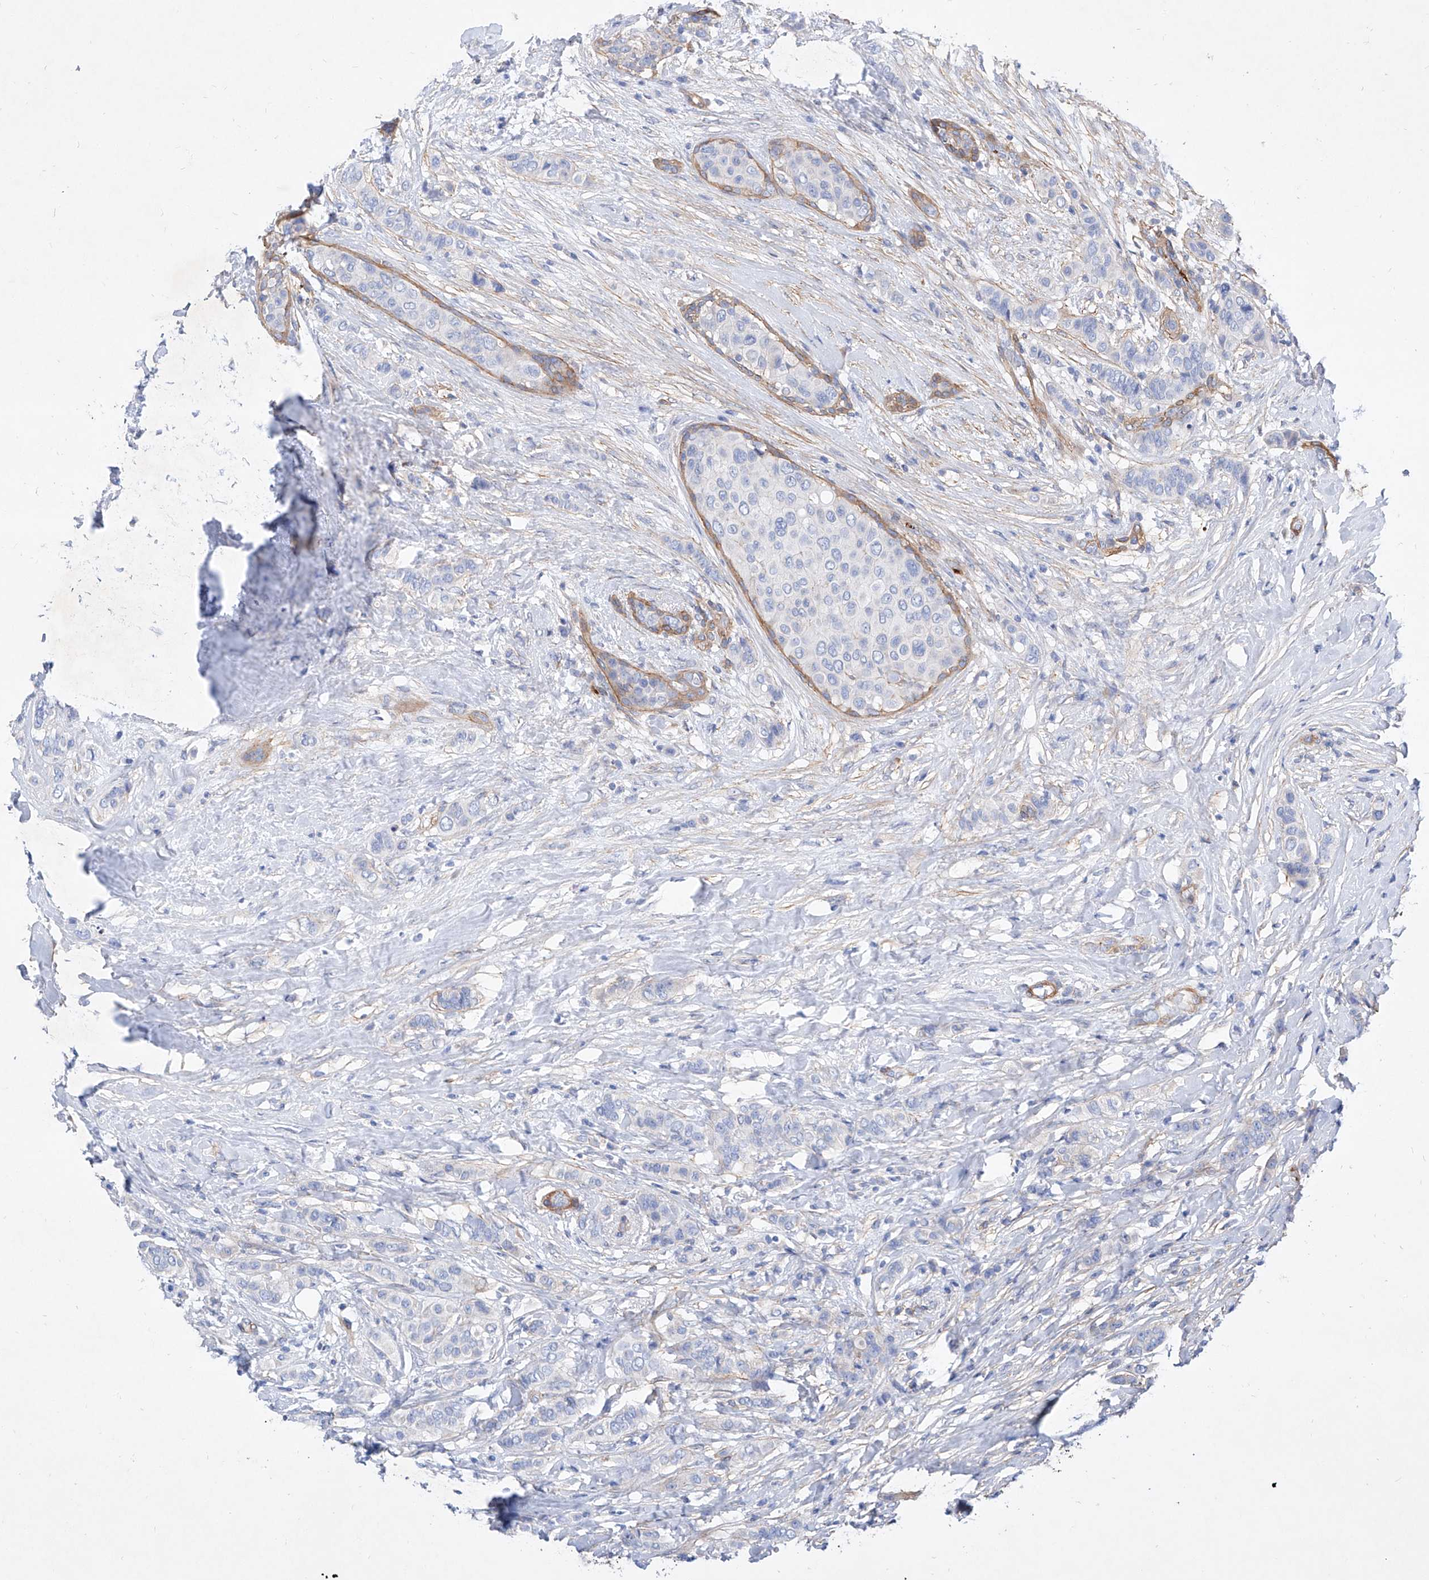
{"staining": {"intensity": "negative", "quantity": "none", "location": "none"}, "tissue": "breast cancer", "cell_type": "Tumor cells", "image_type": "cancer", "snomed": [{"axis": "morphology", "description": "Lobular carcinoma"}, {"axis": "topography", "description": "Breast"}], "caption": "Tumor cells show no significant protein staining in breast cancer (lobular carcinoma).", "gene": "TAS2R60", "patient": {"sex": "female", "age": 51}}